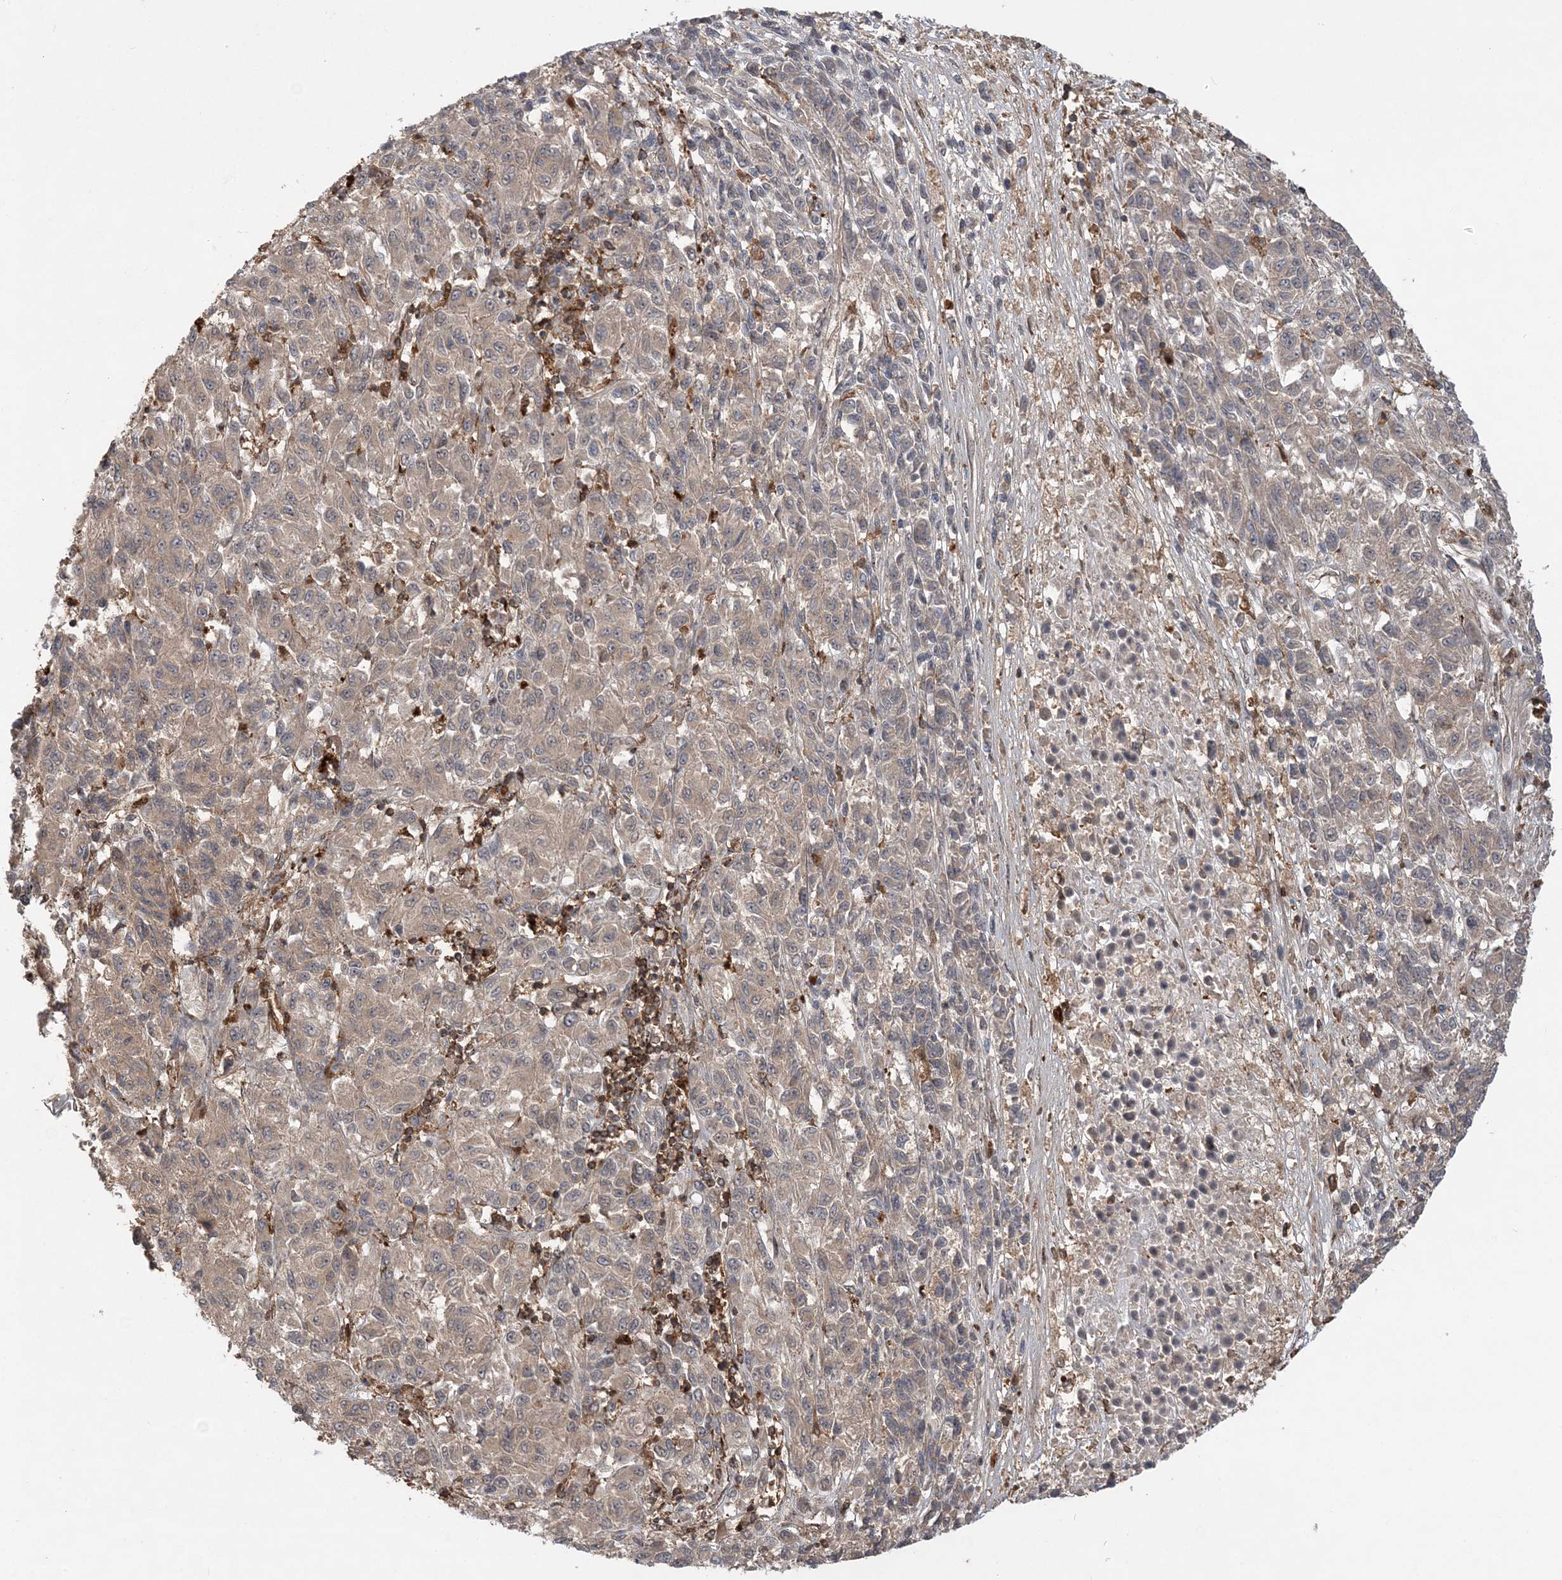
{"staining": {"intensity": "negative", "quantity": "none", "location": "none"}, "tissue": "melanoma", "cell_type": "Tumor cells", "image_type": "cancer", "snomed": [{"axis": "morphology", "description": "Malignant melanoma, Metastatic site"}, {"axis": "topography", "description": "Lung"}], "caption": "A micrograph of human malignant melanoma (metastatic site) is negative for staining in tumor cells. The staining is performed using DAB brown chromogen with nuclei counter-stained in using hematoxylin.", "gene": "LACC1", "patient": {"sex": "male", "age": 64}}